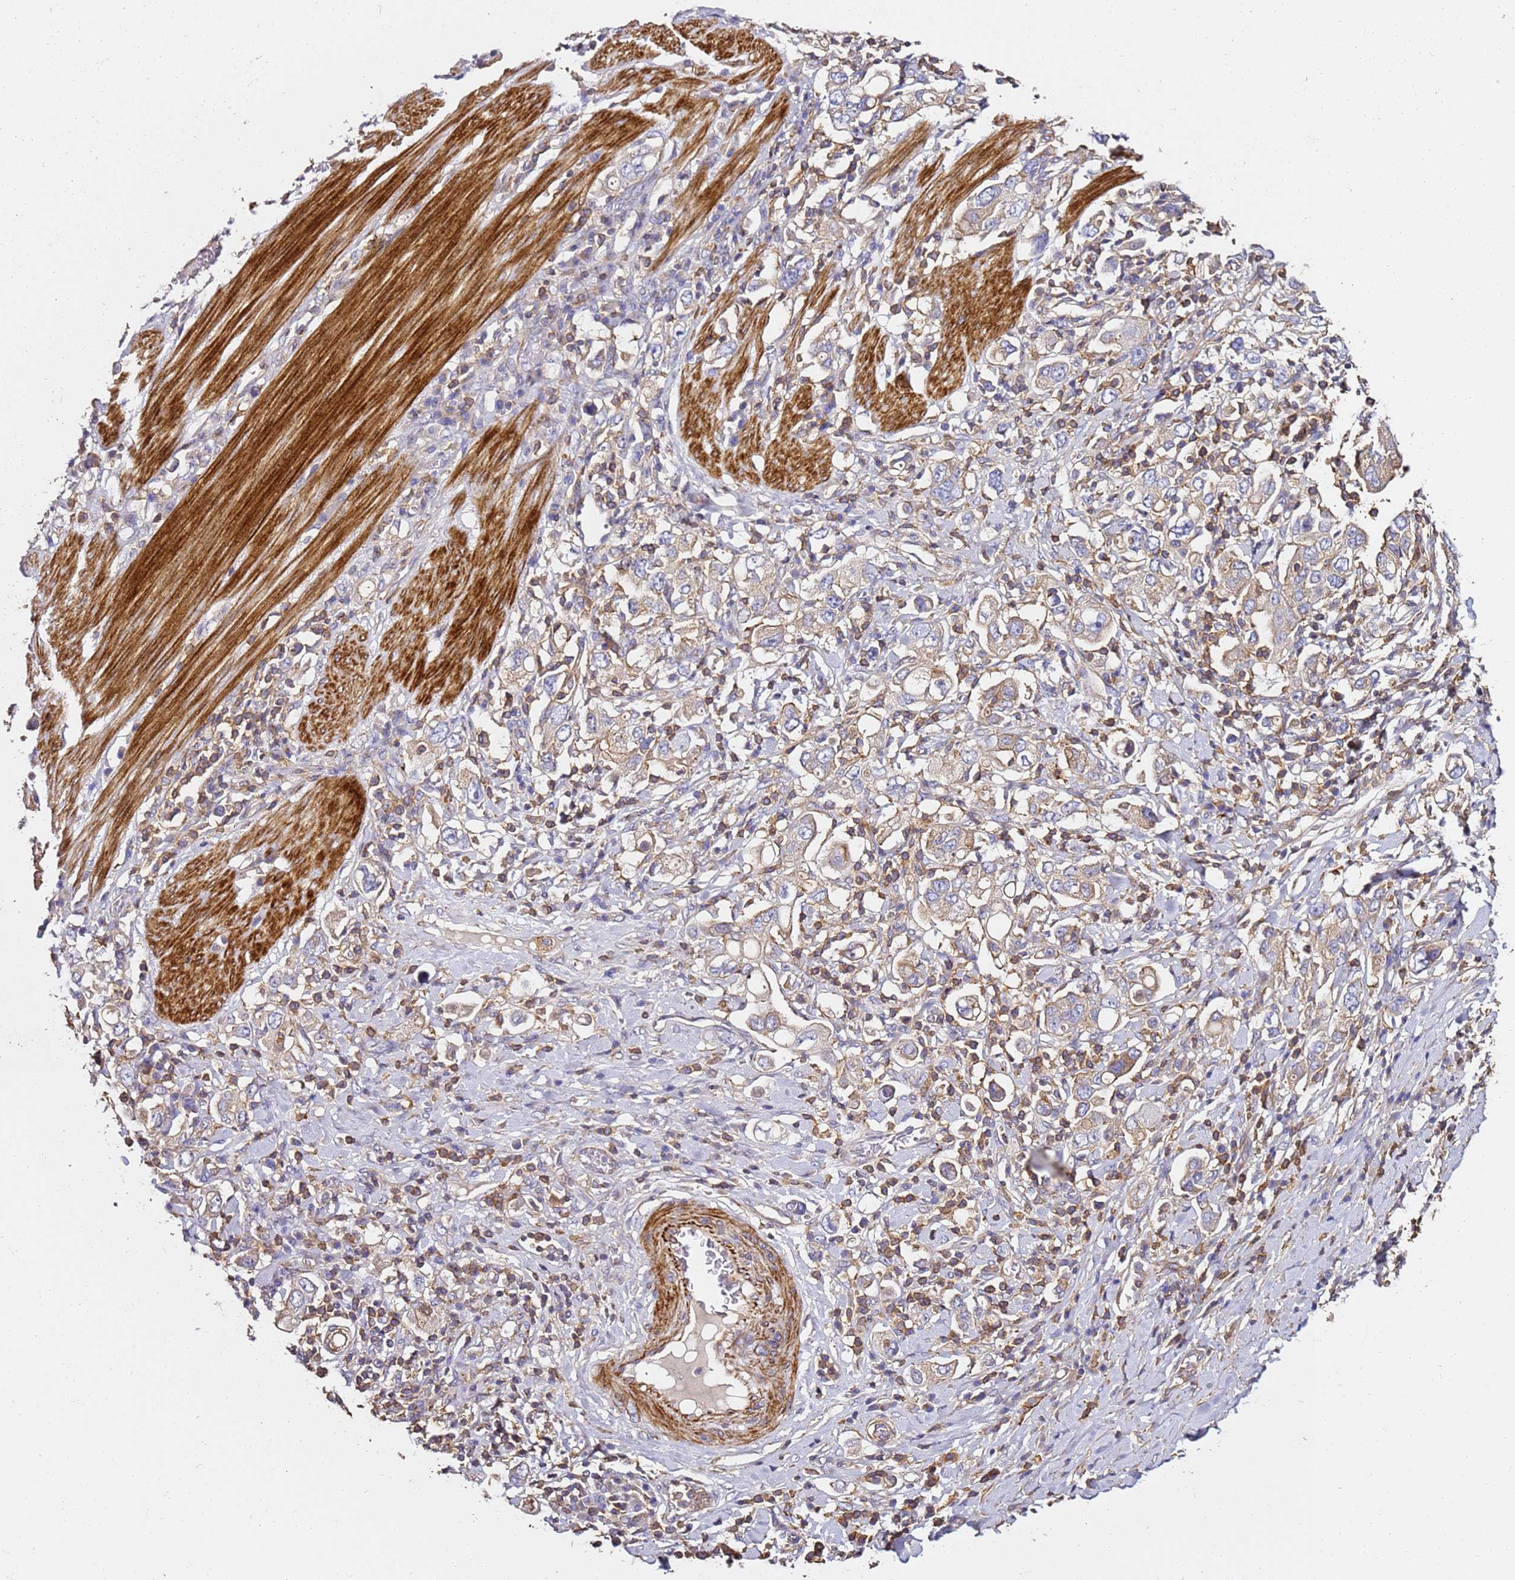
{"staining": {"intensity": "weak", "quantity": ">75%", "location": "cytoplasmic/membranous"}, "tissue": "stomach cancer", "cell_type": "Tumor cells", "image_type": "cancer", "snomed": [{"axis": "morphology", "description": "Adenocarcinoma, NOS"}, {"axis": "topography", "description": "Stomach, upper"}], "caption": "Human stomach cancer stained for a protein (brown) reveals weak cytoplasmic/membranous positive positivity in approximately >75% of tumor cells.", "gene": "ZFP36L2", "patient": {"sex": "male", "age": 62}}